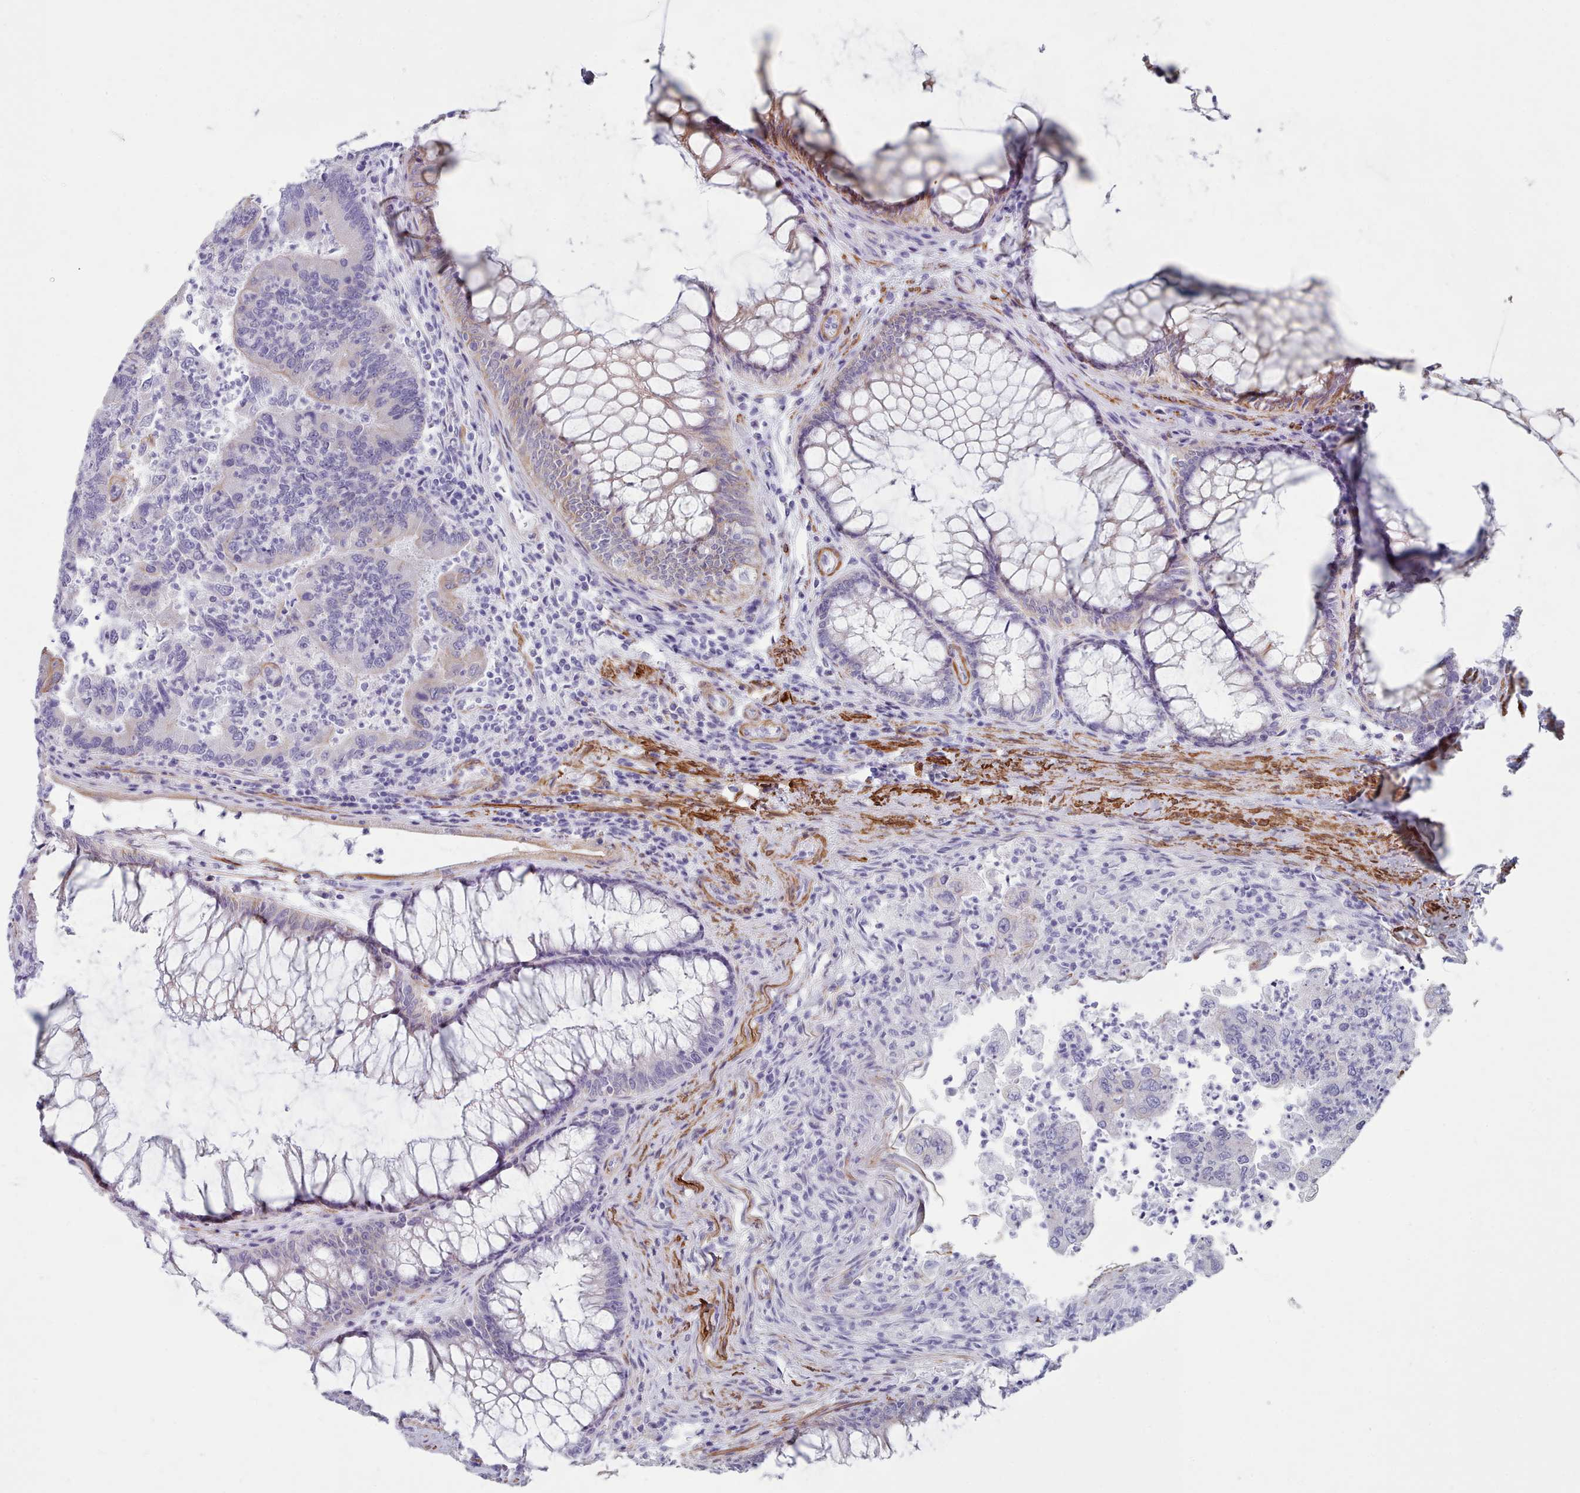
{"staining": {"intensity": "negative", "quantity": "none", "location": "none"}, "tissue": "colorectal cancer", "cell_type": "Tumor cells", "image_type": "cancer", "snomed": [{"axis": "morphology", "description": "Adenocarcinoma, NOS"}, {"axis": "topography", "description": "Colon"}], "caption": "This image is of colorectal cancer stained with immunohistochemistry (IHC) to label a protein in brown with the nuclei are counter-stained blue. There is no staining in tumor cells.", "gene": "FPGS", "patient": {"sex": "female", "age": 67}}